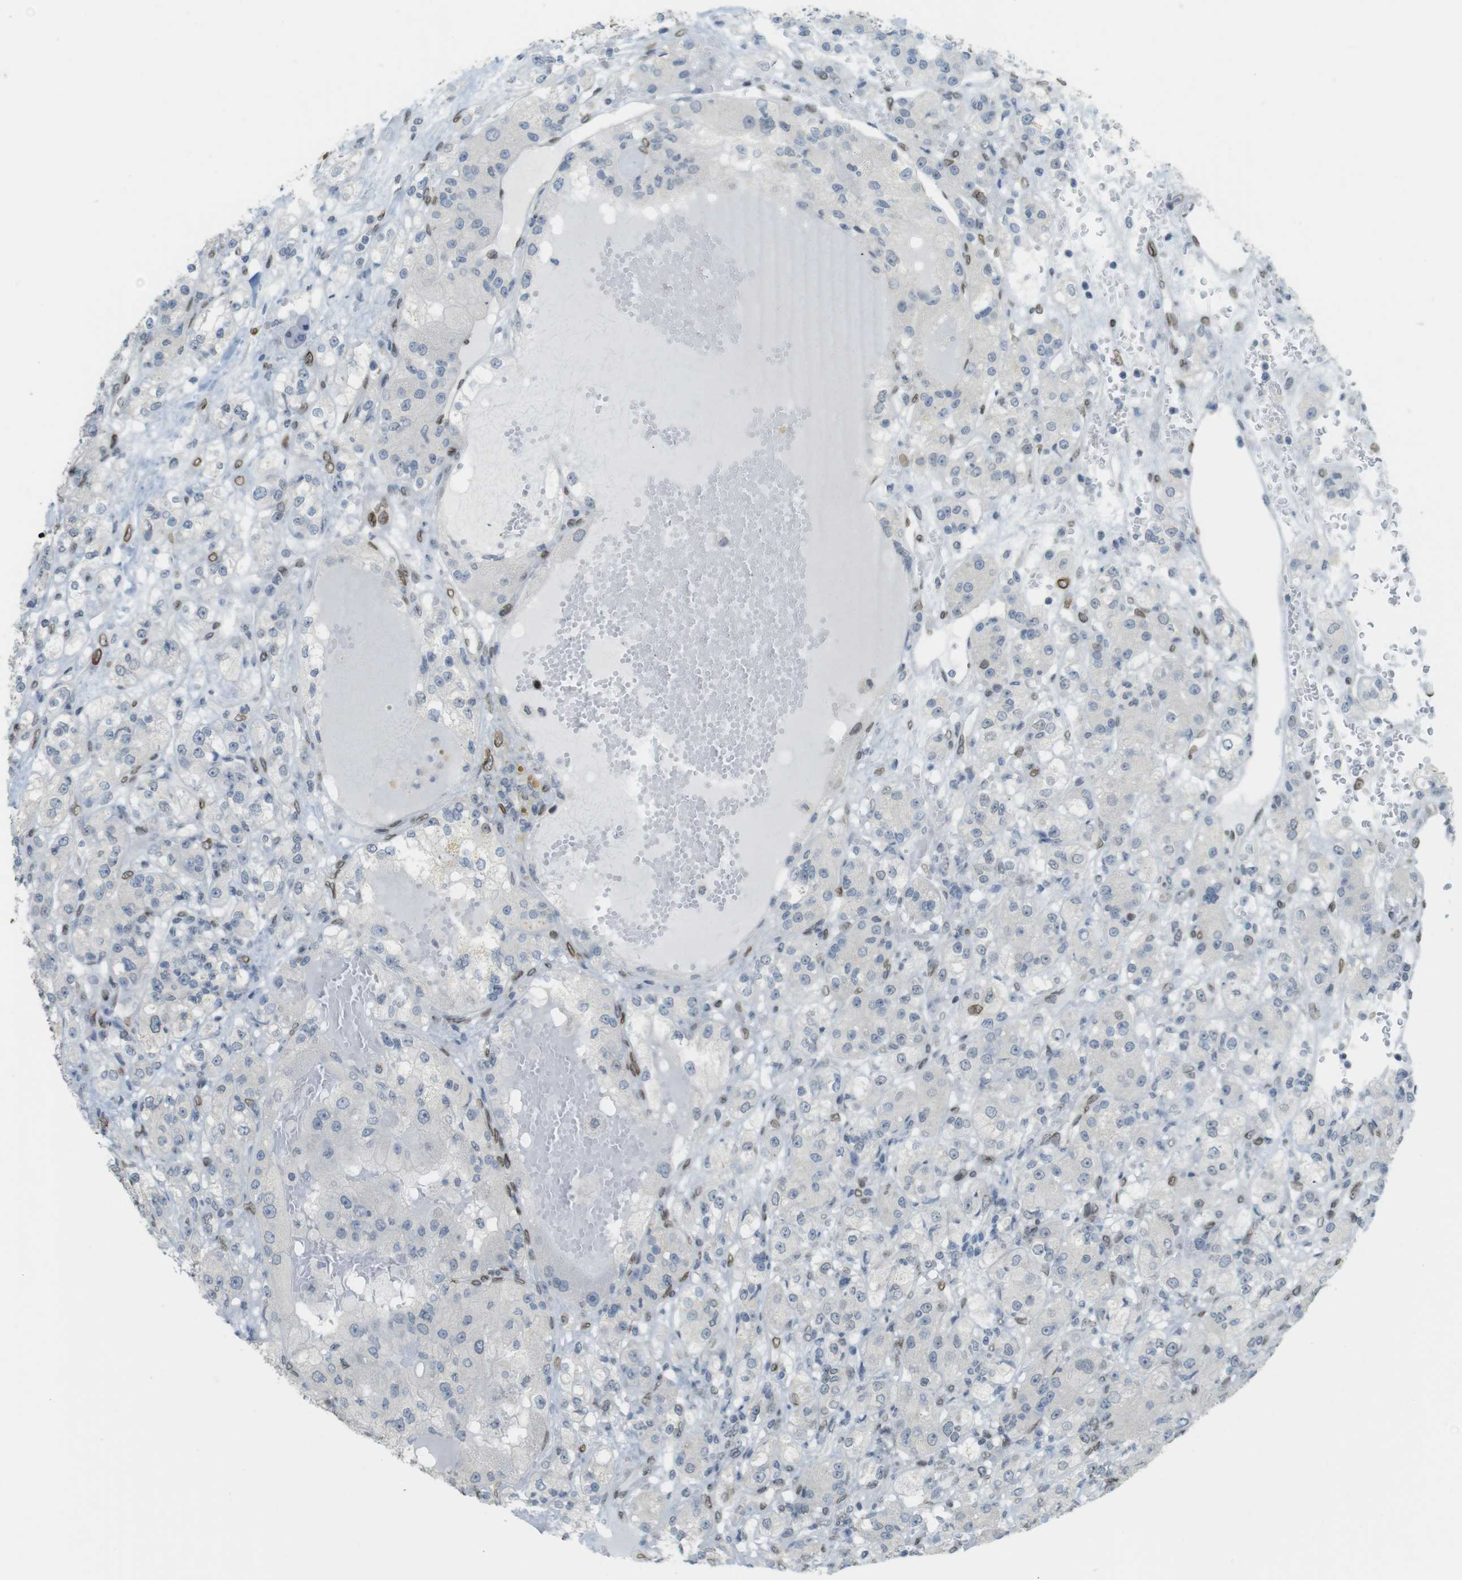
{"staining": {"intensity": "weak", "quantity": "<25%", "location": "nuclear"}, "tissue": "renal cancer", "cell_type": "Tumor cells", "image_type": "cancer", "snomed": [{"axis": "morphology", "description": "Normal tissue, NOS"}, {"axis": "morphology", "description": "Adenocarcinoma, NOS"}, {"axis": "topography", "description": "Kidney"}], "caption": "This histopathology image is of renal cancer (adenocarcinoma) stained with IHC to label a protein in brown with the nuclei are counter-stained blue. There is no expression in tumor cells. The staining is performed using DAB brown chromogen with nuclei counter-stained in using hematoxylin.", "gene": "ARL6IP6", "patient": {"sex": "male", "age": 61}}